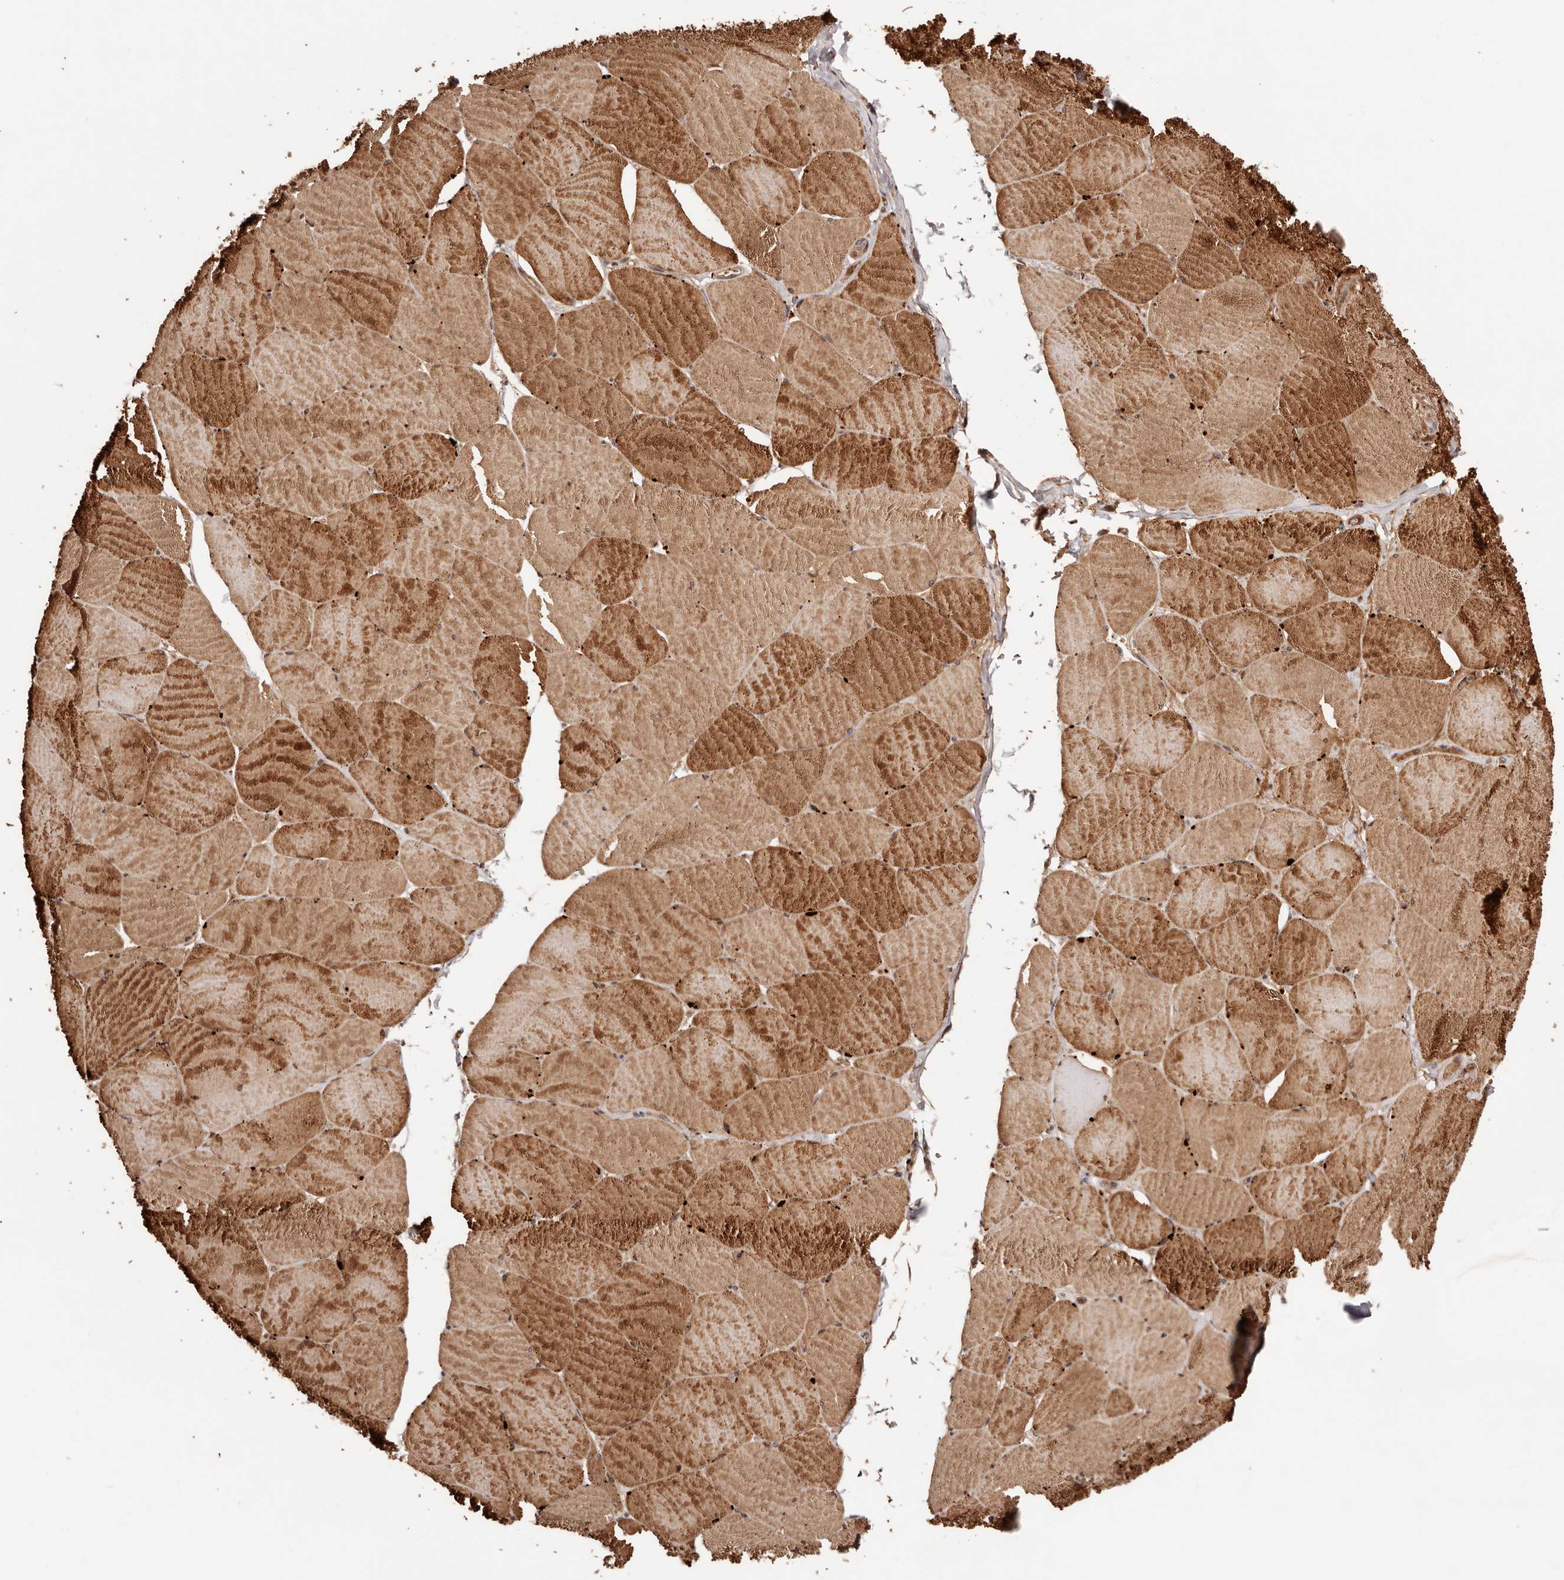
{"staining": {"intensity": "strong", "quantity": ">75%", "location": "cytoplasmic/membranous"}, "tissue": "skeletal muscle", "cell_type": "Myocytes", "image_type": "normal", "snomed": [{"axis": "morphology", "description": "Normal tissue, NOS"}, {"axis": "topography", "description": "Skeletal muscle"}, {"axis": "topography", "description": "Head-Neck"}], "caption": "IHC photomicrograph of unremarkable human skeletal muscle stained for a protein (brown), which displays high levels of strong cytoplasmic/membranous expression in about >75% of myocytes.", "gene": "PTPN22", "patient": {"sex": "male", "age": 66}}